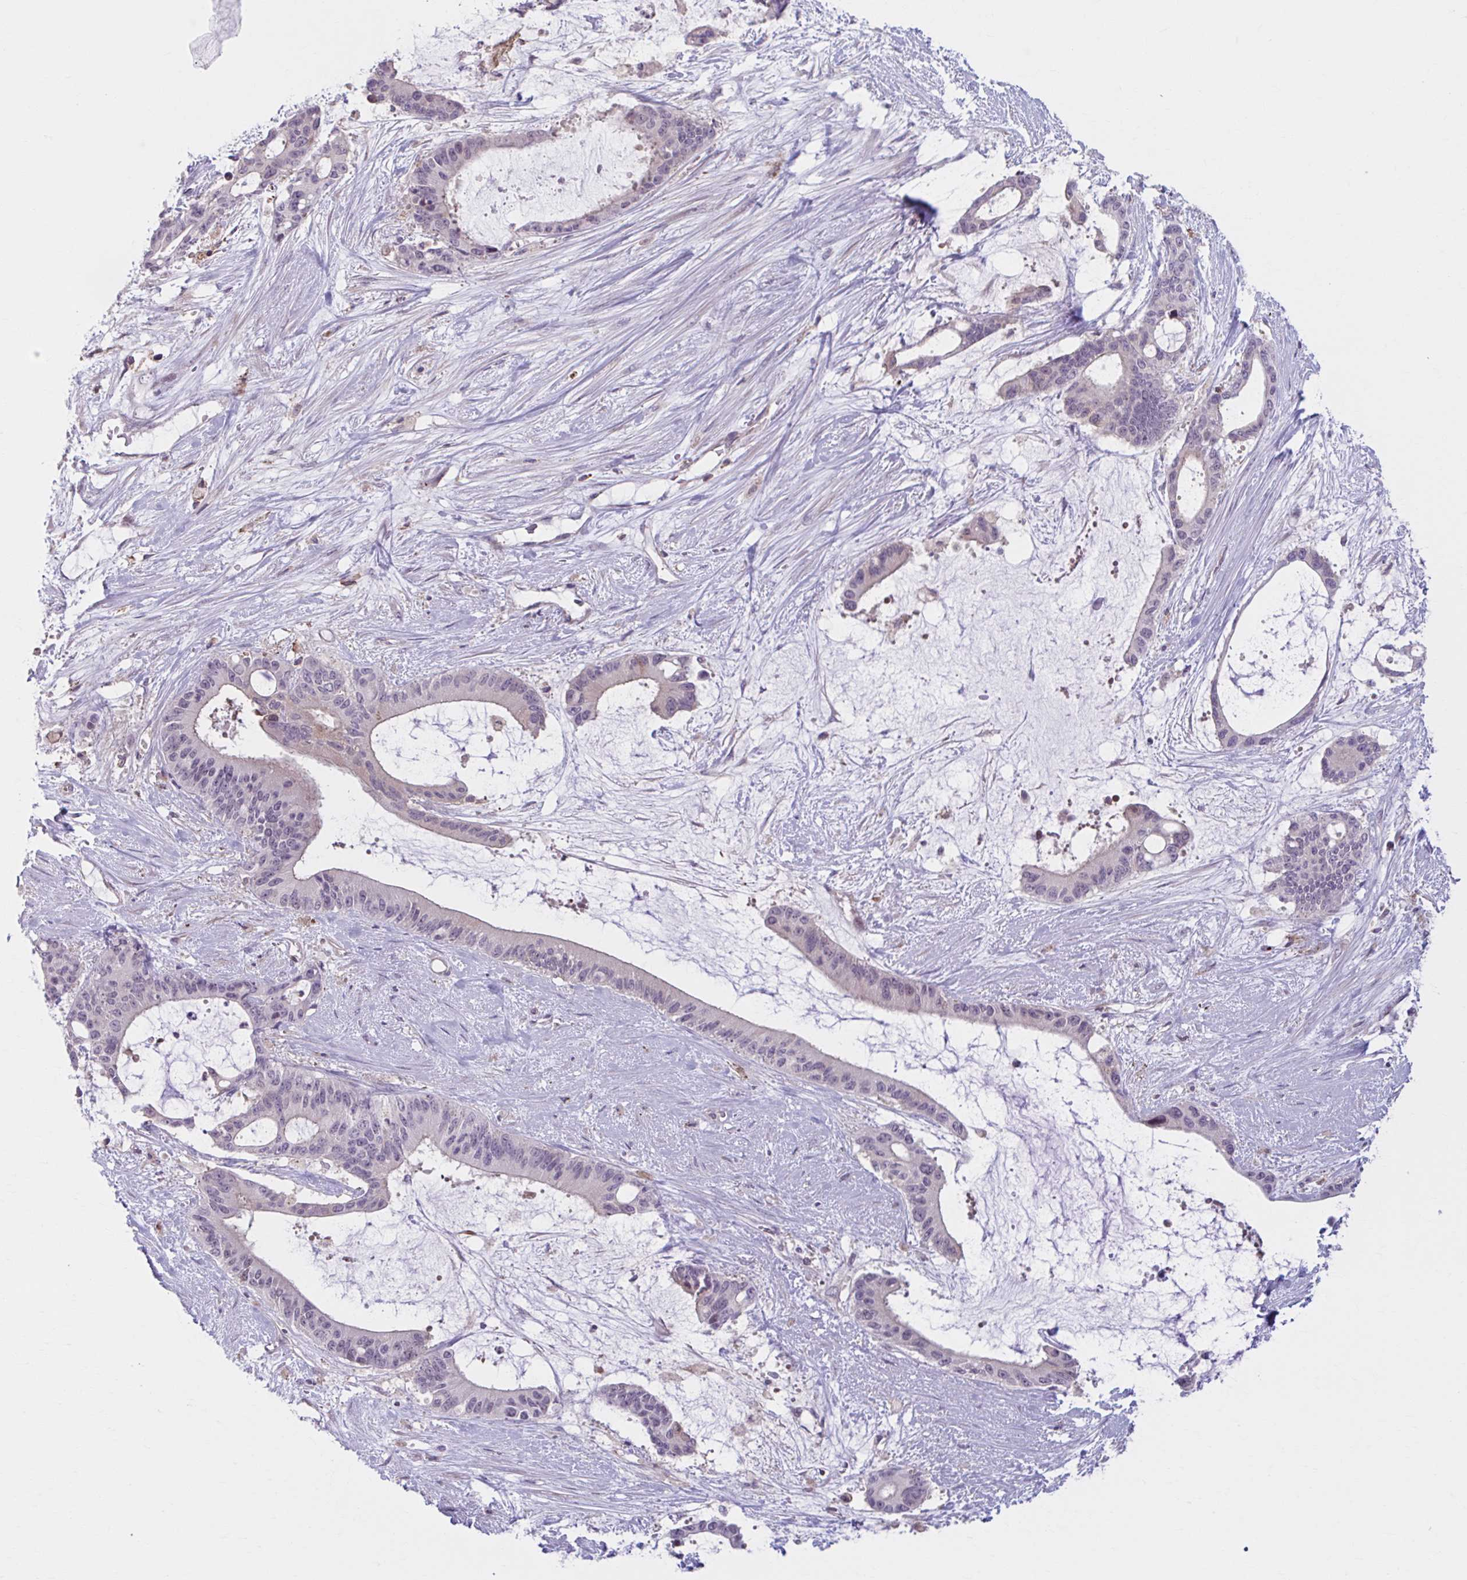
{"staining": {"intensity": "negative", "quantity": "none", "location": "none"}, "tissue": "liver cancer", "cell_type": "Tumor cells", "image_type": "cancer", "snomed": [{"axis": "morphology", "description": "Normal tissue, NOS"}, {"axis": "morphology", "description": "Cholangiocarcinoma"}, {"axis": "topography", "description": "Liver"}, {"axis": "topography", "description": "Peripheral nerve tissue"}], "caption": "The histopathology image displays no staining of tumor cells in cholangiocarcinoma (liver).", "gene": "ADAT3", "patient": {"sex": "female", "age": 73}}